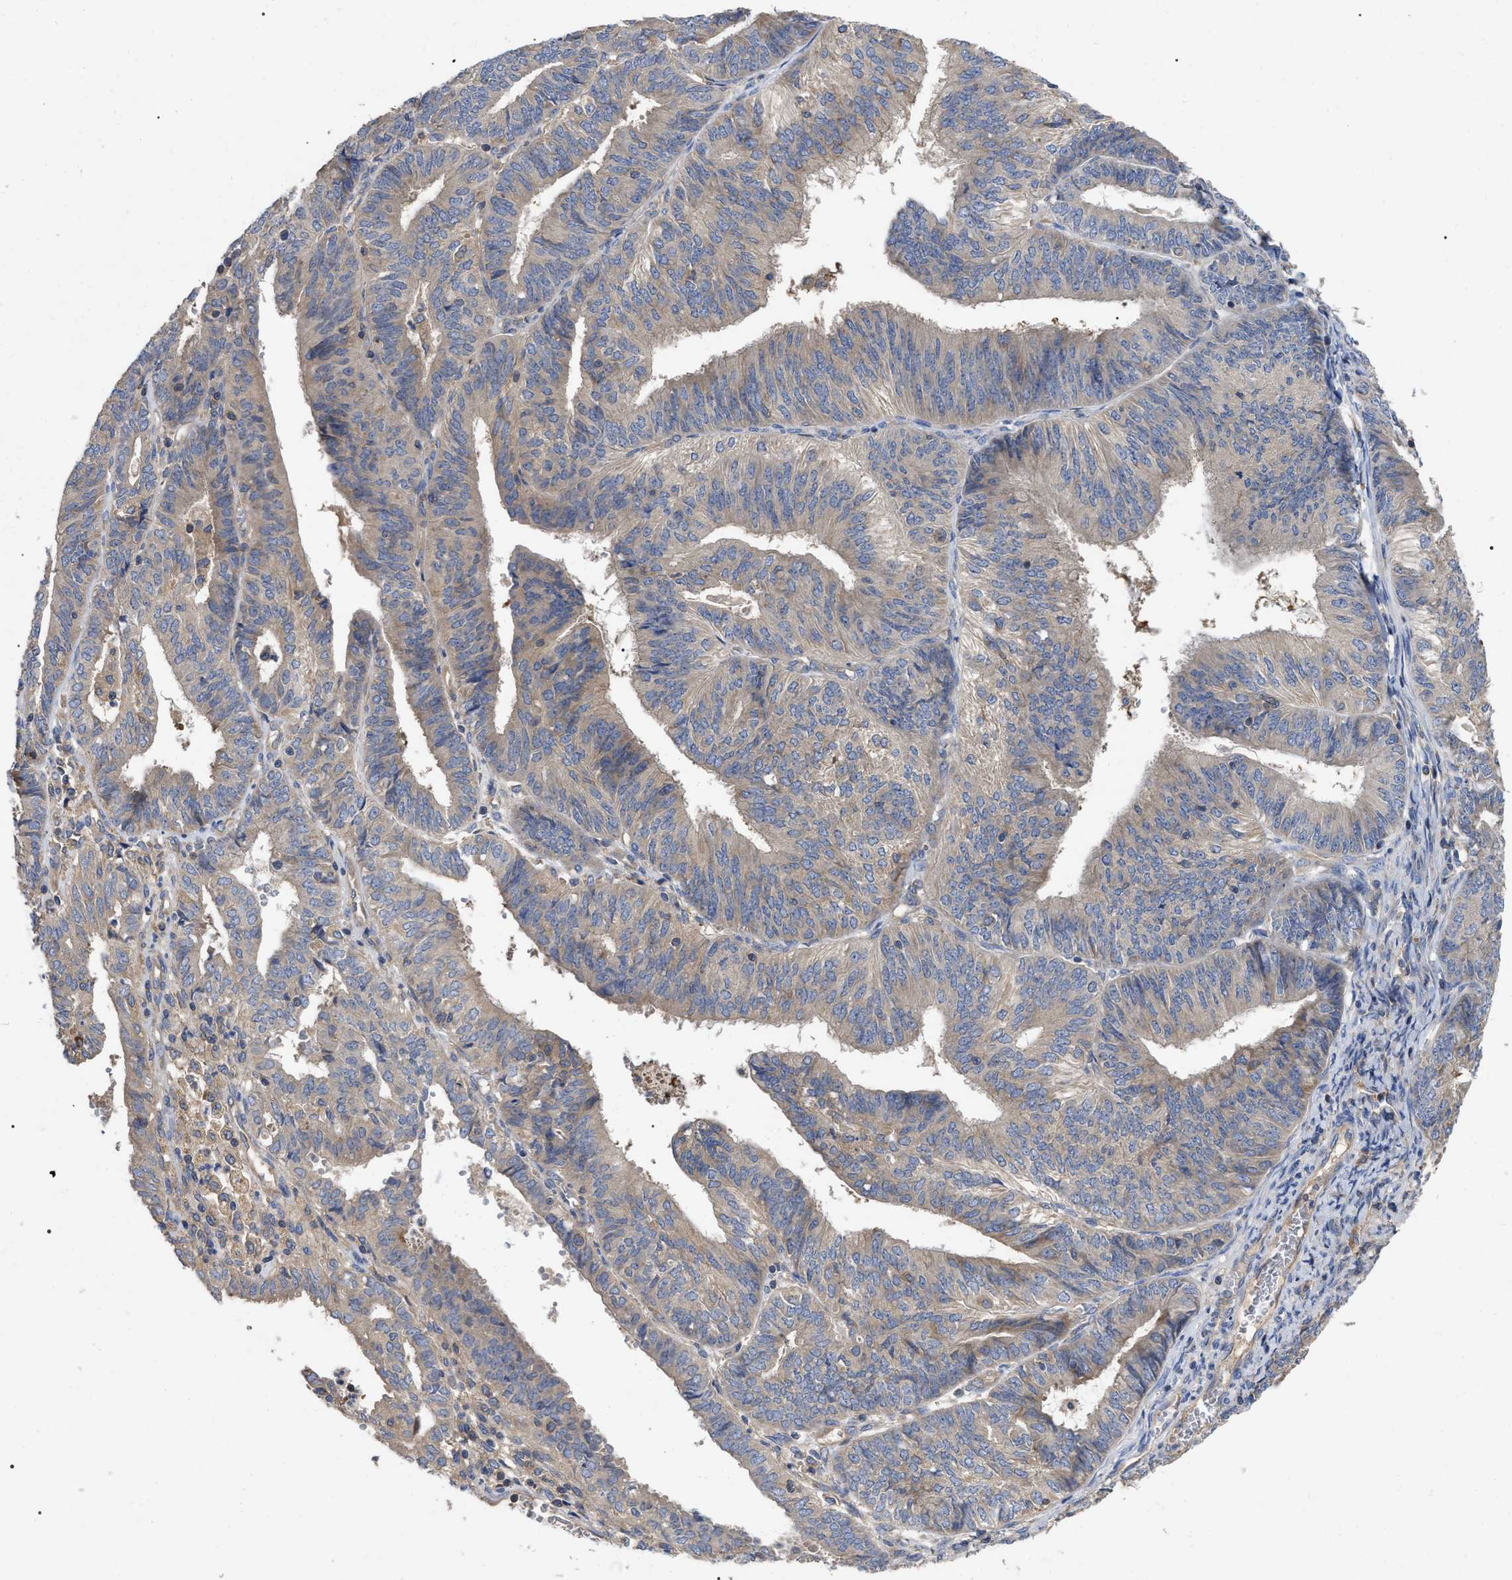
{"staining": {"intensity": "negative", "quantity": "none", "location": "none"}, "tissue": "endometrial cancer", "cell_type": "Tumor cells", "image_type": "cancer", "snomed": [{"axis": "morphology", "description": "Adenocarcinoma, NOS"}, {"axis": "topography", "description": "Endometrium"}], "caption": "High power microscopy micrograph of an immunohistochemistry (IHC) image of adenocarcinoma (endometrial), revealing no significant staining in tumor cells.", "gene": "RAP1GDS1", "patient": {"sex": "female", "age": 58}}